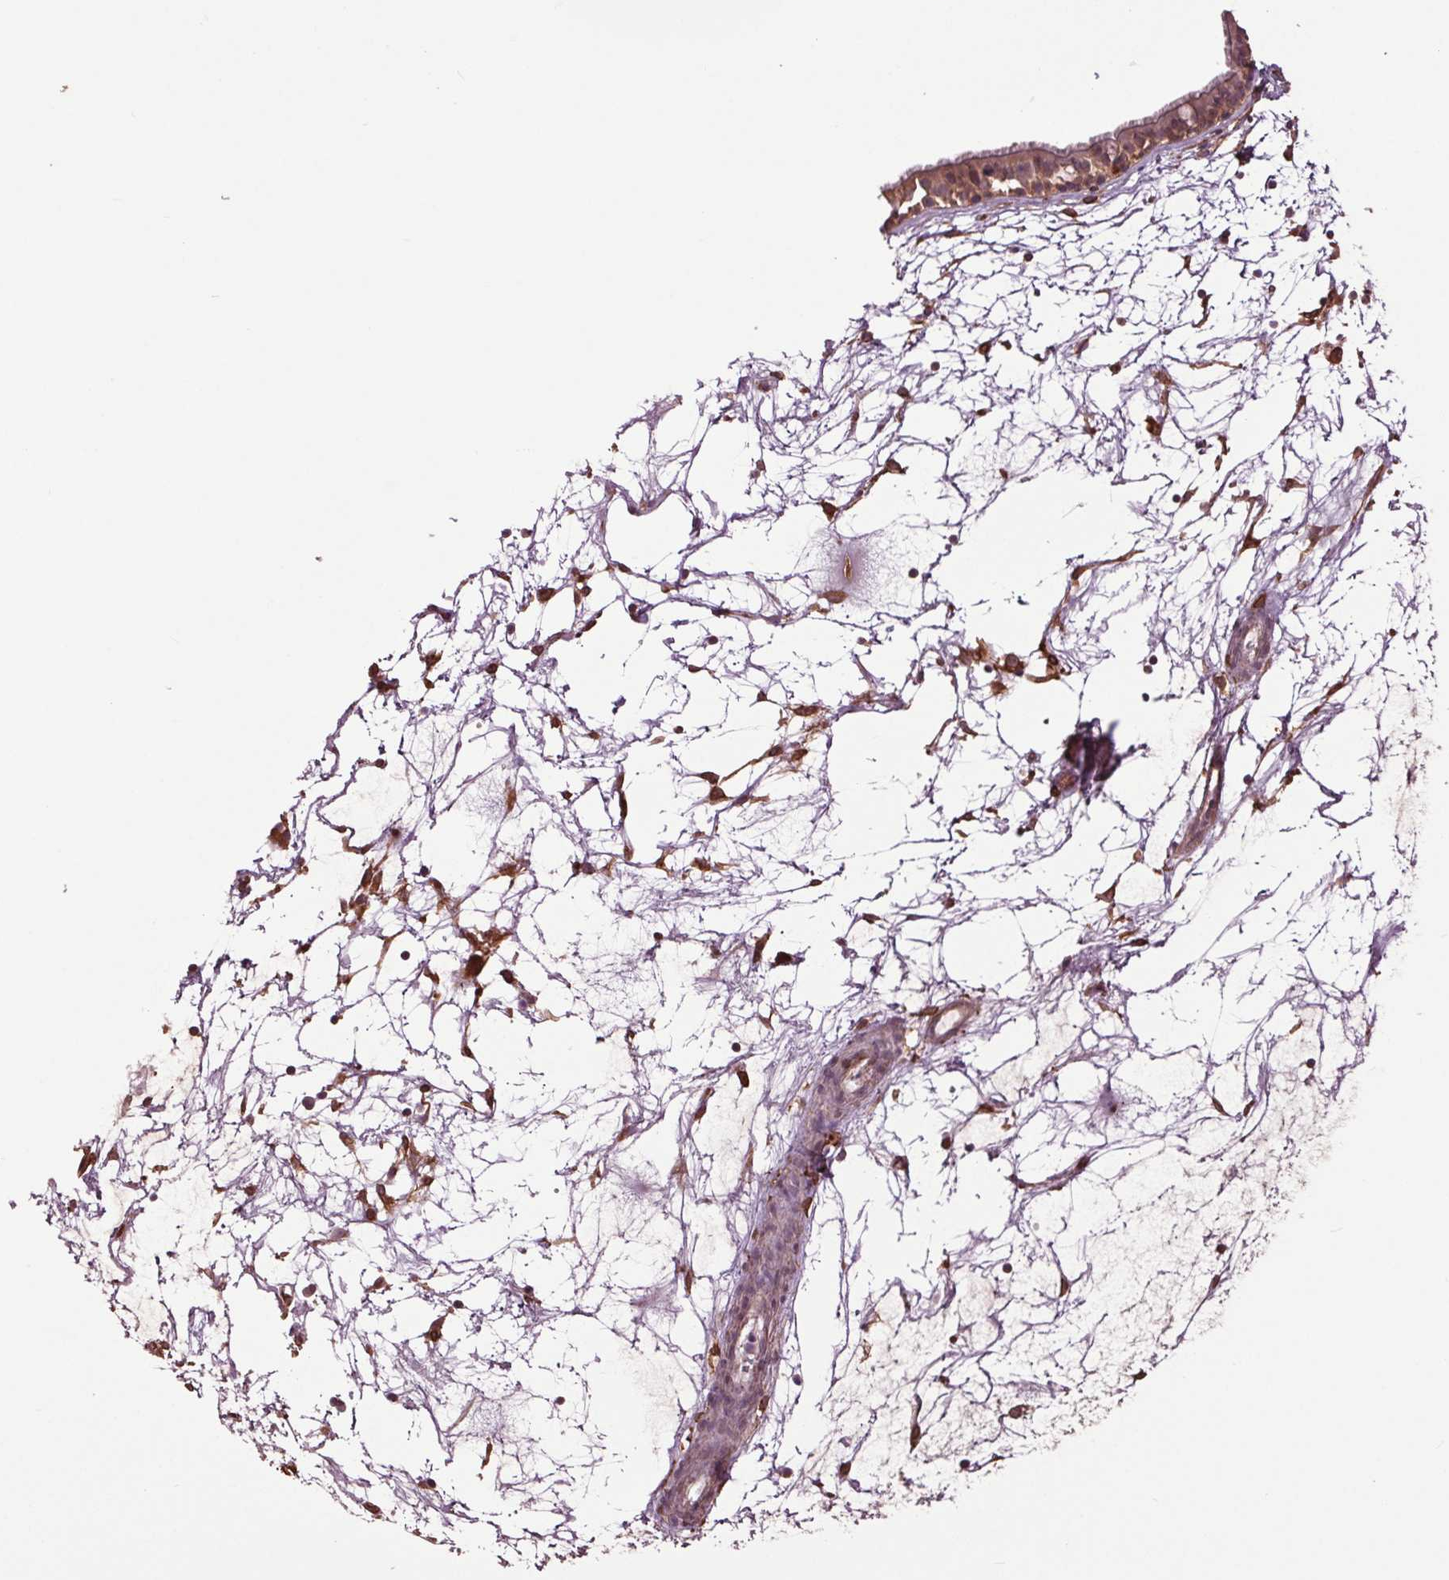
{"staining": {"intensity": "moderate", "quantity": "25%-75%", "location": "cytoplasmic/membranous"}, "tissue": "nasopharynx", "cell_type": "Respiratory epithelial cells", "image_type": "normal", "snomed": [{"axis": "morphology", "description": "Normal tissue, NOS"}, {"axis": "topography", "description": "Nasopharynx"}], "caption": "This is a photomicrograph of immunohistochemistry staining of benign nasopharynx, which shows moderate positivity in the cytoplasmic/membranous of respiratory epithelial cells.", "gene": "RNPEP", "patient": {"sex": "male", "age": 68}}